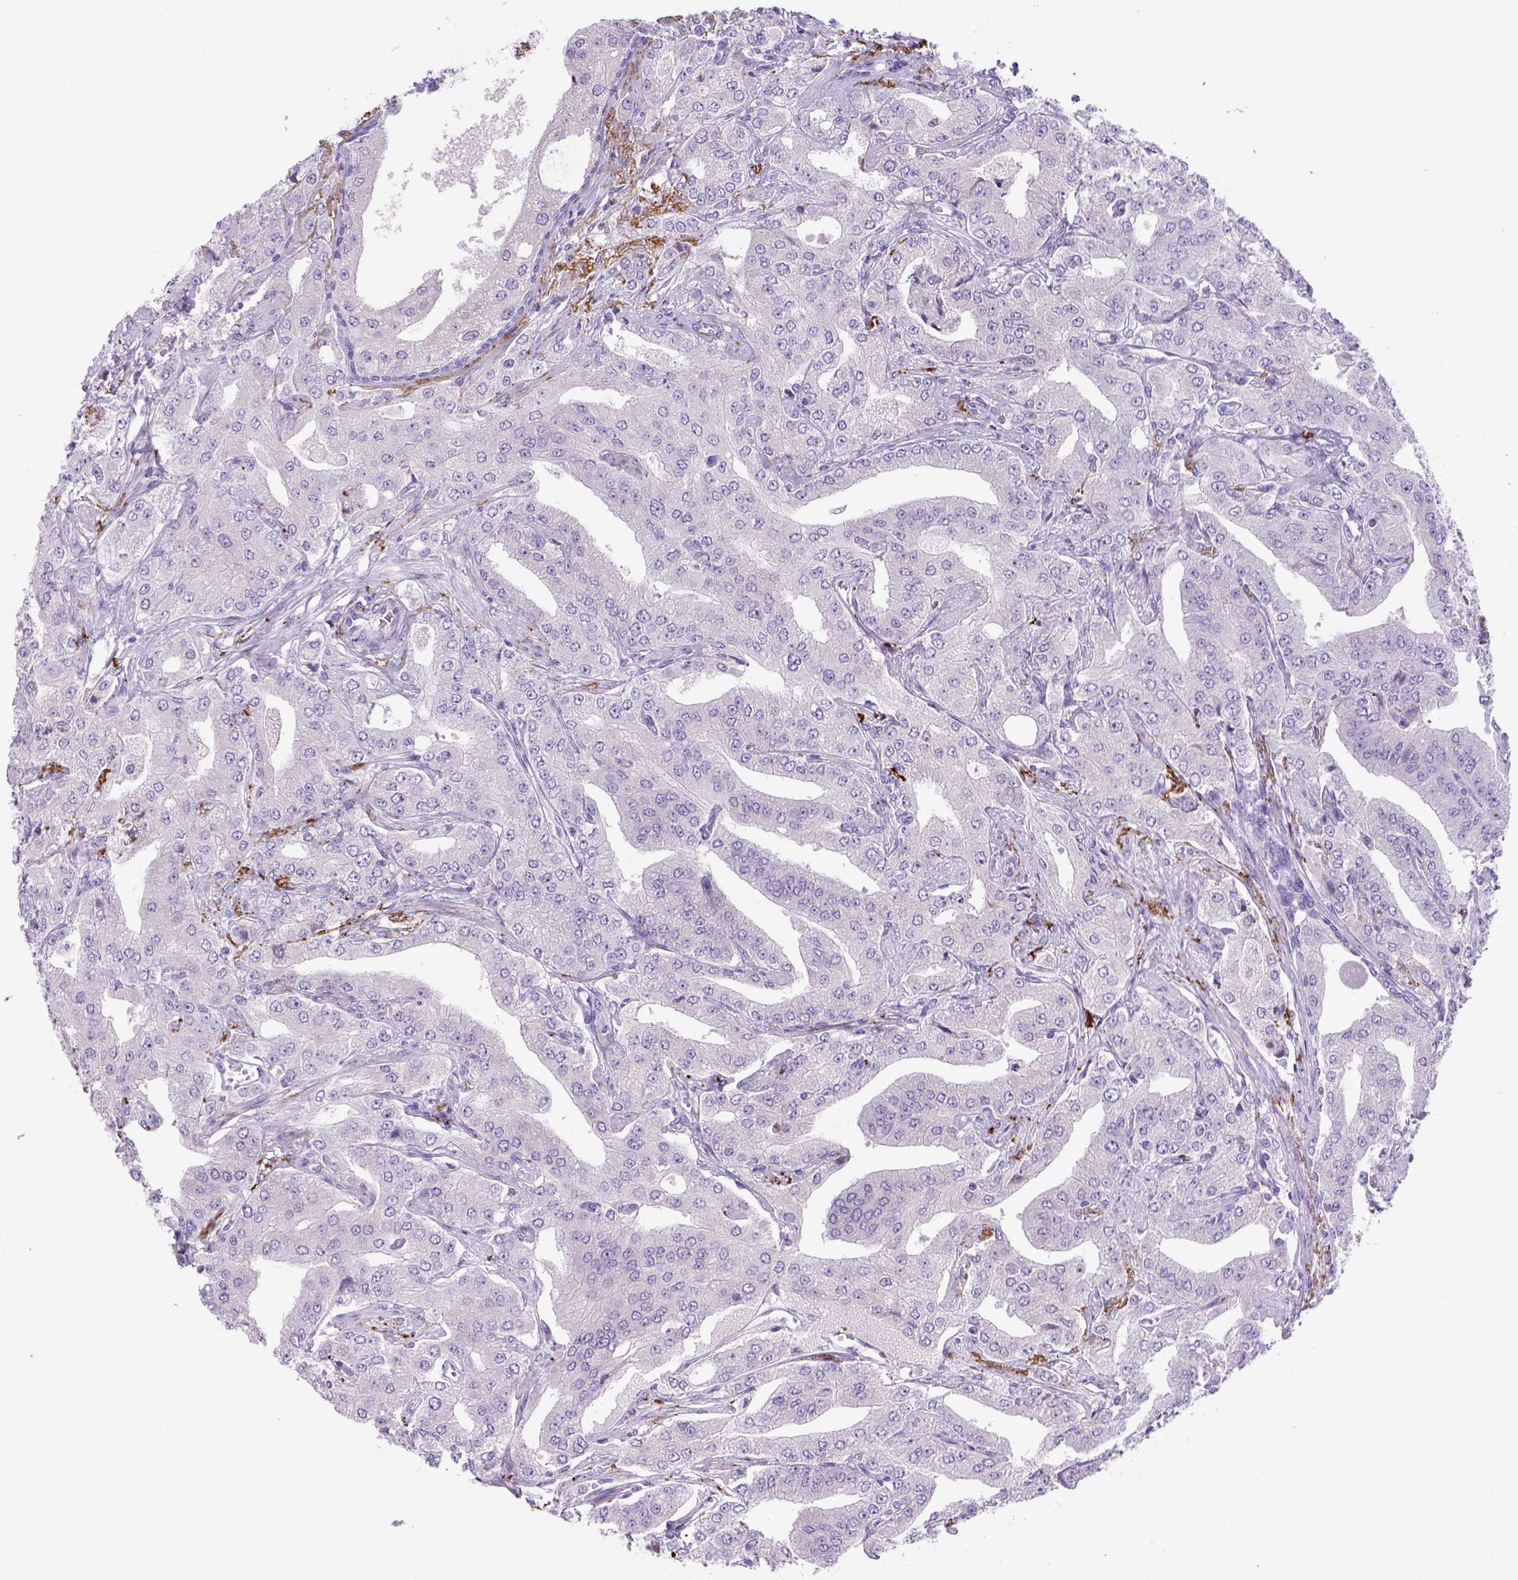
{"staining": {"intensity": "negative", "quantity": "none", "location": "none"}, "tissue": "prostate cancer", "cell_type": "Tumor cells", "image_type": "cancer", "snomed": [{"axis": "morphology", "description": "Adenocarcinoma, Low grade"}, {"axis": "topography", "description": "Prostate"}], "caption": "IHC micrograph of human prostate cancer (adenocarcinoma (low-grade)) stained for a protein (brown), which displays no positivity in tumor cells.", "gene": "SIRPD", "patient": {"sex": "male", "age": 60}}